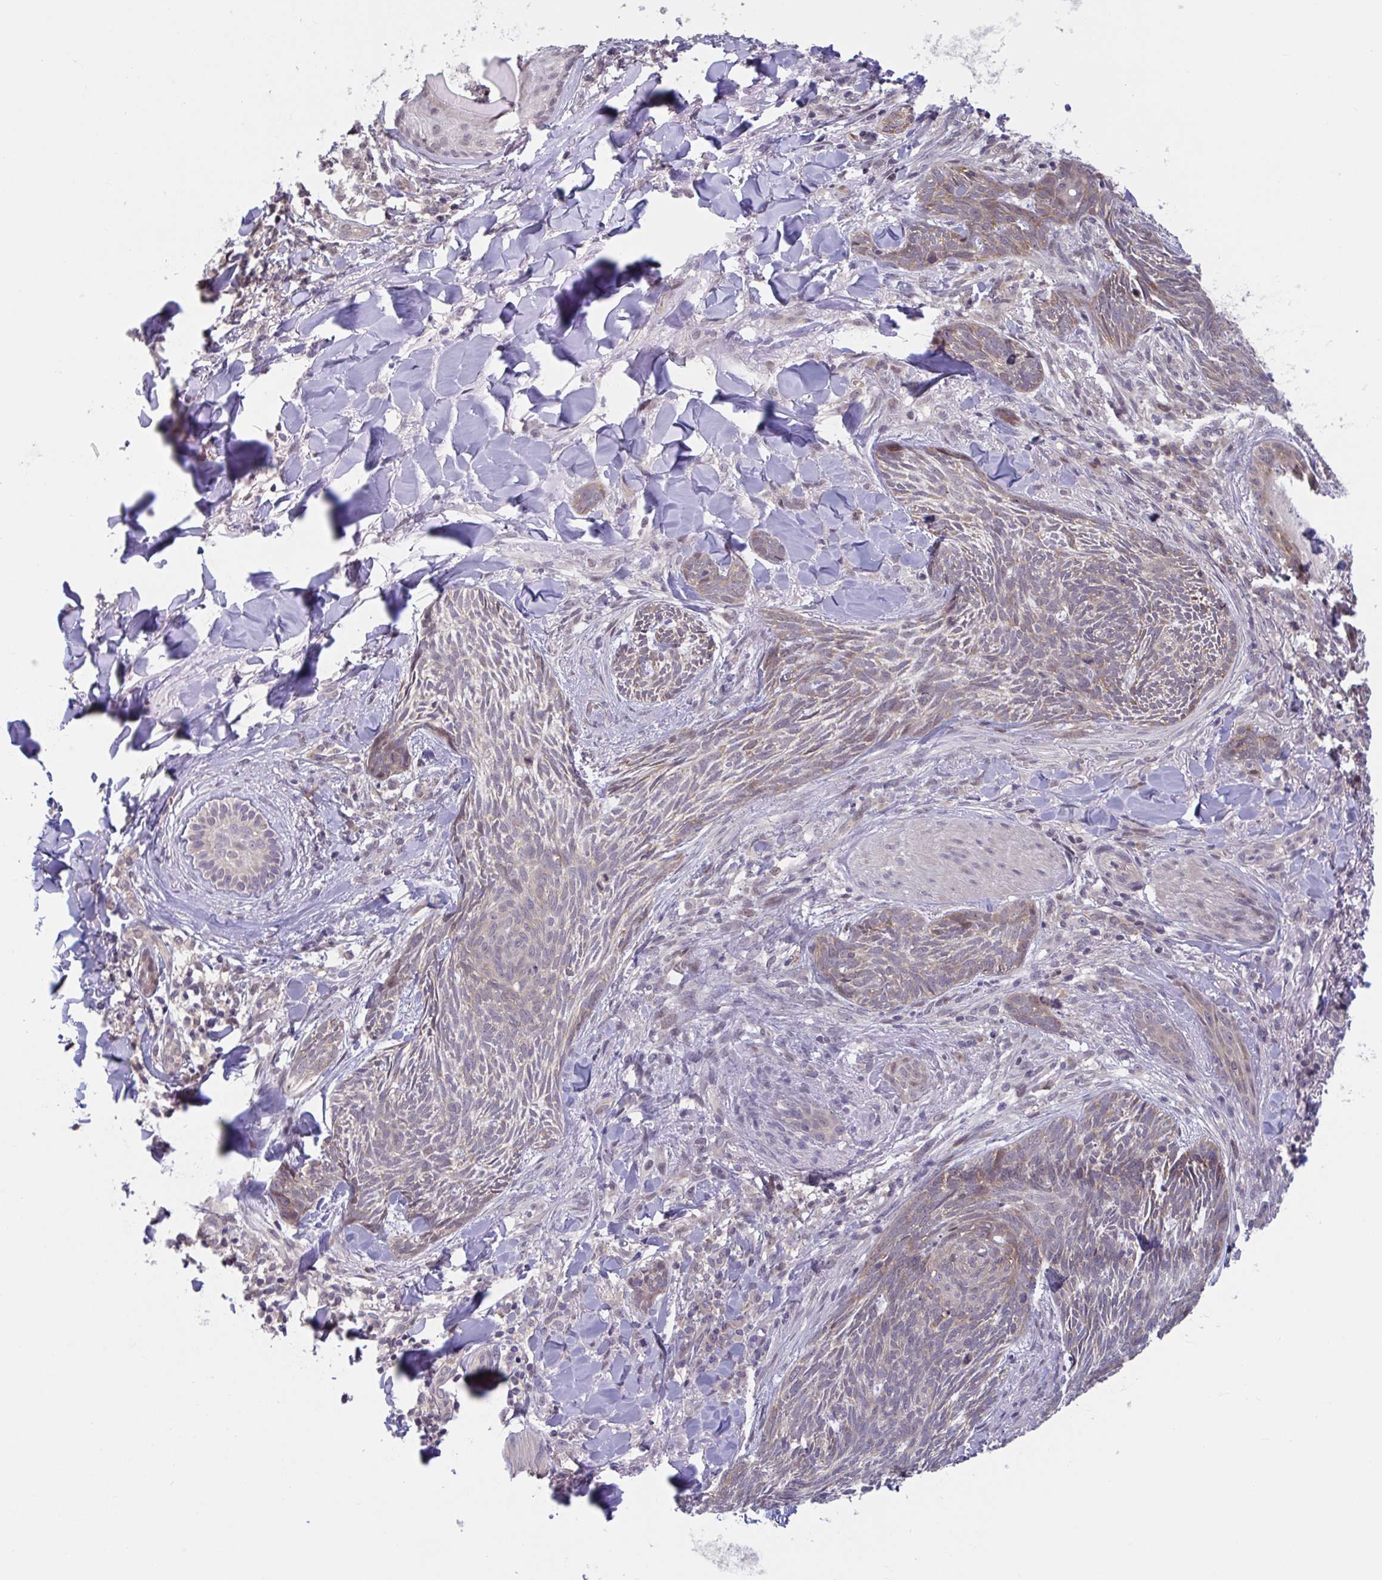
{"staining": {"intensity": "weak", "quantity": ">75%", "location": "cytoplasmic/membranous"}, "tissue": "skin cancer", "cell_type": "Tumor cells", "image_type": "cancer", "snomed": [{"axis": "morphology", "description": "Basal cell carcinoma"}, {"axis": "topography", "description": "Skin"}], "caption": "The photomicrograph exhibits immunohistochemical staining of skin cancer (basal cell carcinoma). There is weak cytoplasmic/membranous staining is identified in about >75% of tumor cells. (DAB (3,3'-diaminobenzidine) = brown stain, brightfield microscopy at high magnification).", "gene": "RIOK1", "patient": {"sex": "female", "age": 93}}